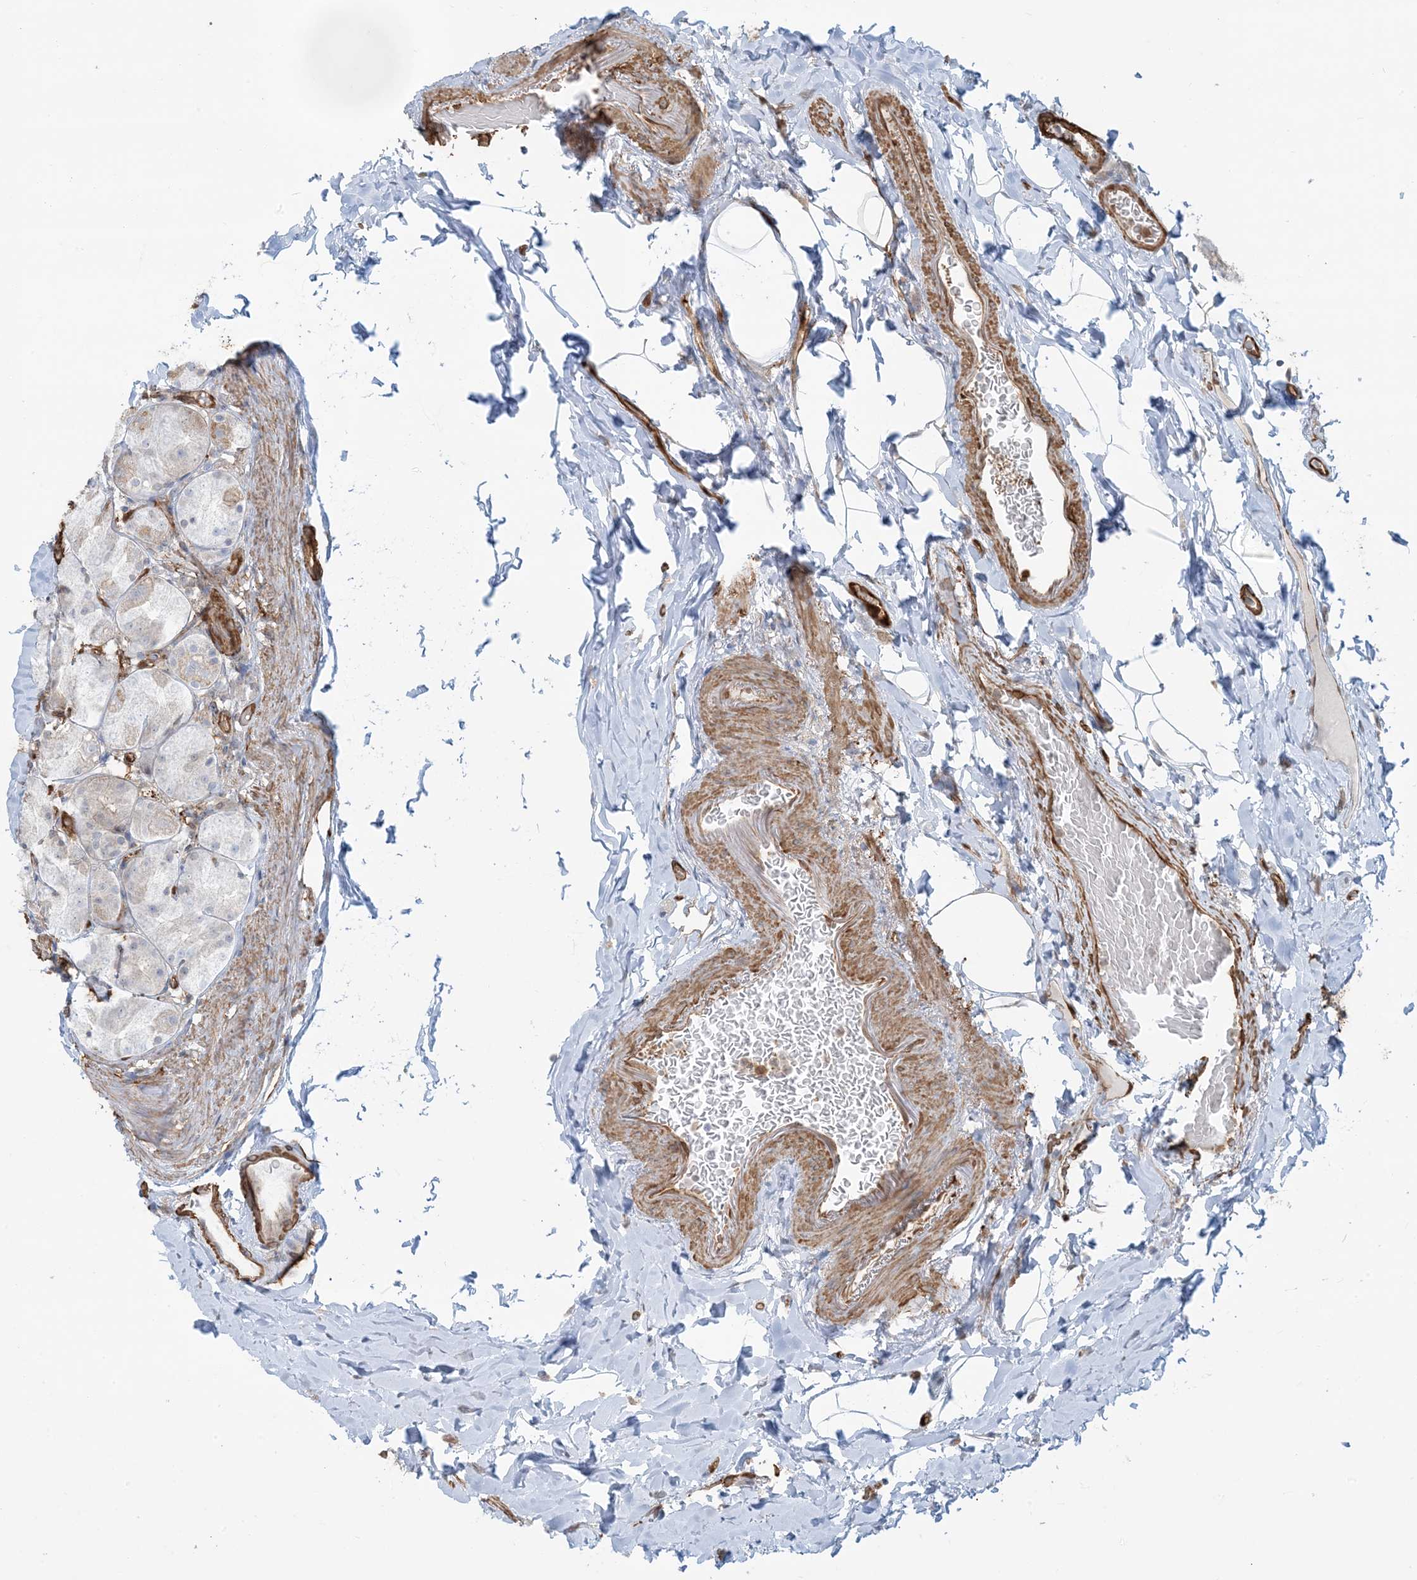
{"staining": {"intensity": "negative", "quantity": "none", "location": "none"}, "tissue": "stomach", "cell_type": "Glandular cells", "image_type": "normal", "snomed": [{"axis": "morphology", "description": "Normal tissue, NOS"}, {"axis": "topography", "description": "Stomach, upper"}], "caption": "Immunohistochemical staining of normal human stomach reveals no significant expression in glandular cells.", "gene": "PPM1F", "patient": {"sex": "male", "age": 68}}